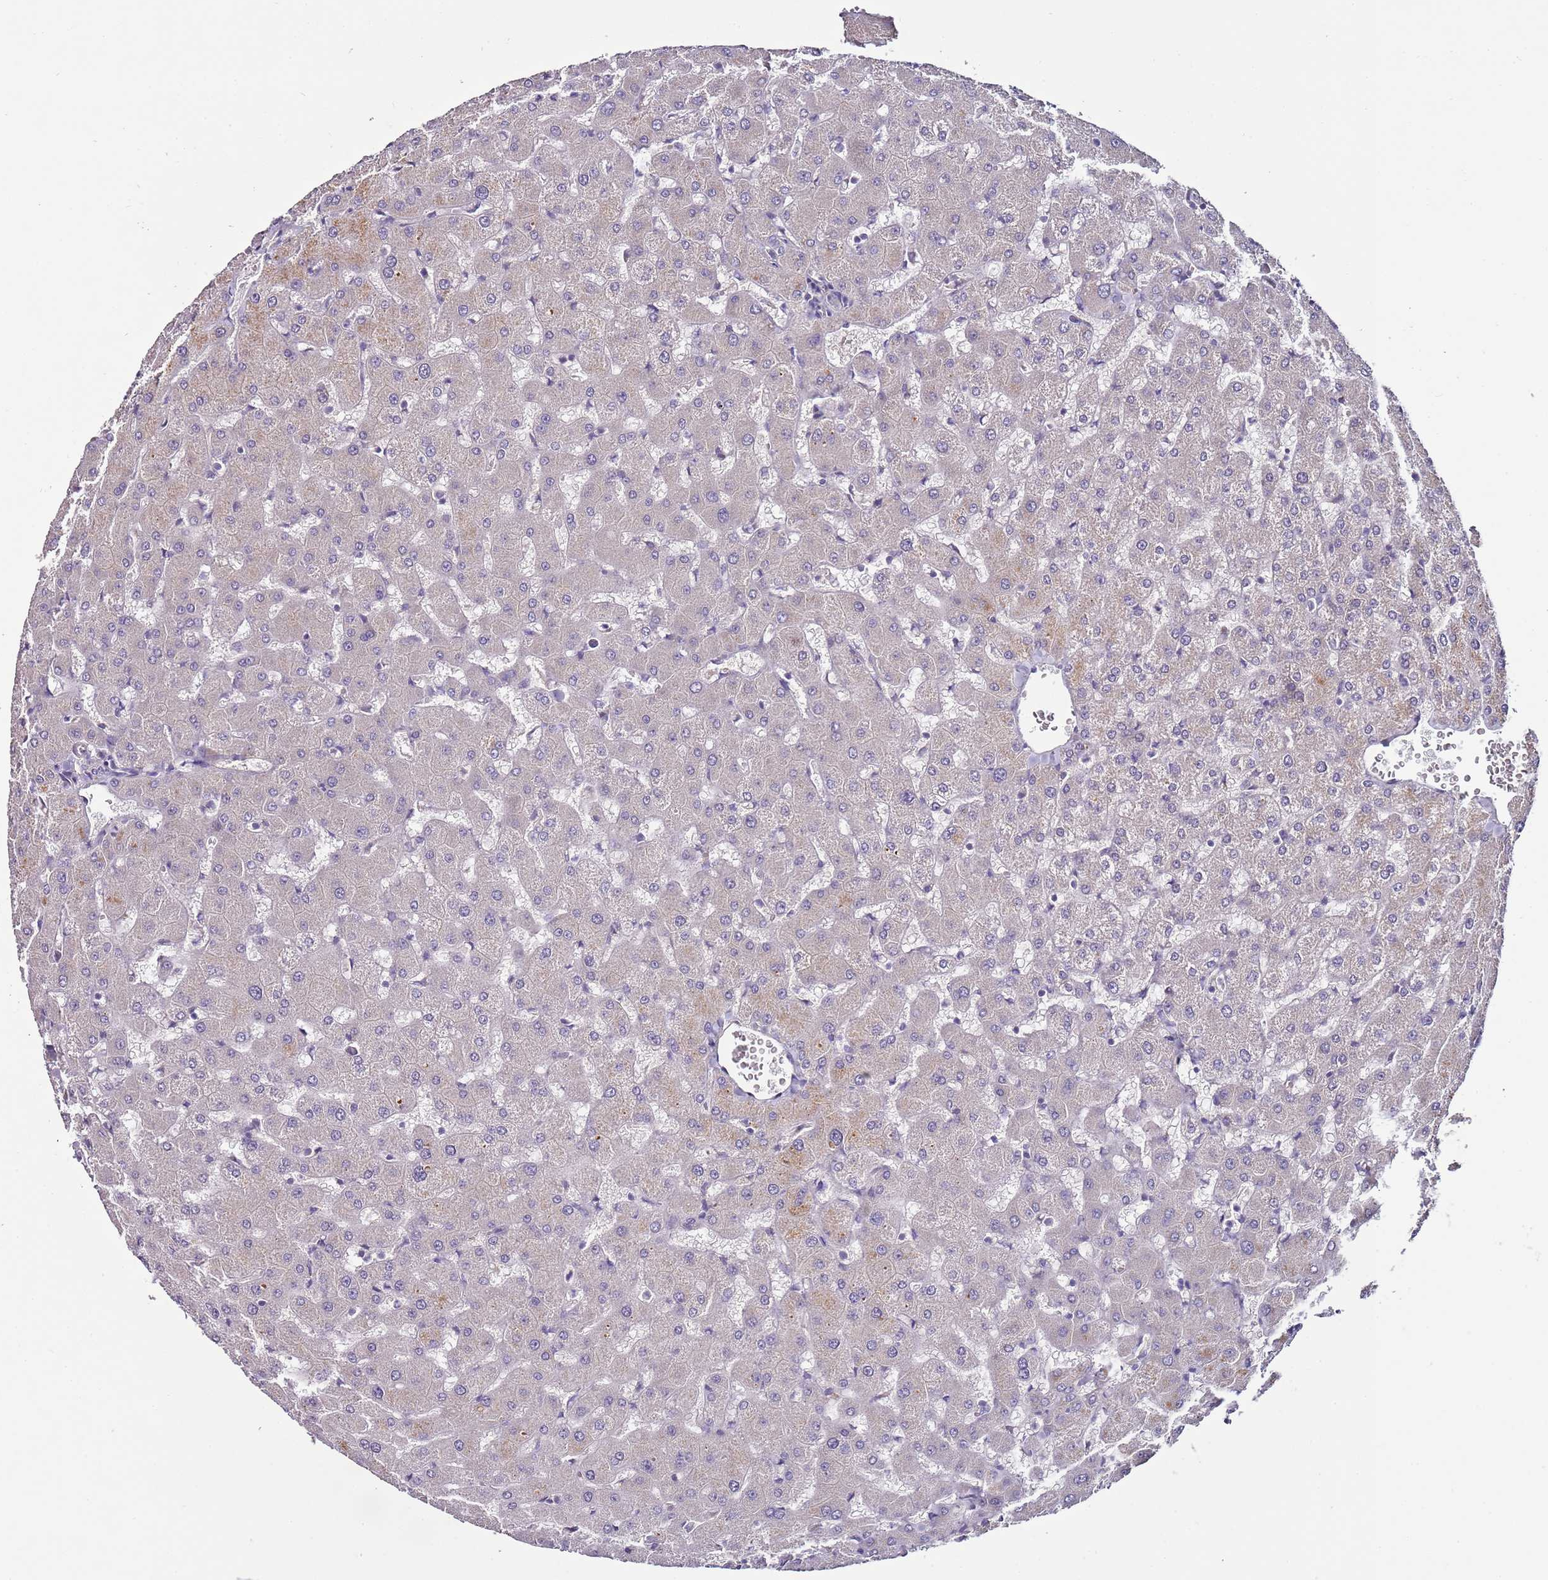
{"staining": {"intensity": "negative", "quantity": "none", "location": "none"}, "tissue": "liver", "cell_type": "Cholangiocytes", "image_type": "normal", "snomed": [{"axis": "morphology", "description": "Normal tissue, NOS"}, {"axis": "topography", "description": "Liver"}], "caption": "Immunohistochemistry photomicrograph of benign liver: liver stained with DAB (3,3'-diaminobenzidine) reveals no significant protein expression in cholangiocytes. Nuclei are stained in blue.", "gene": "FAM20A", "patient": {"sex": "female", "age": 63}}